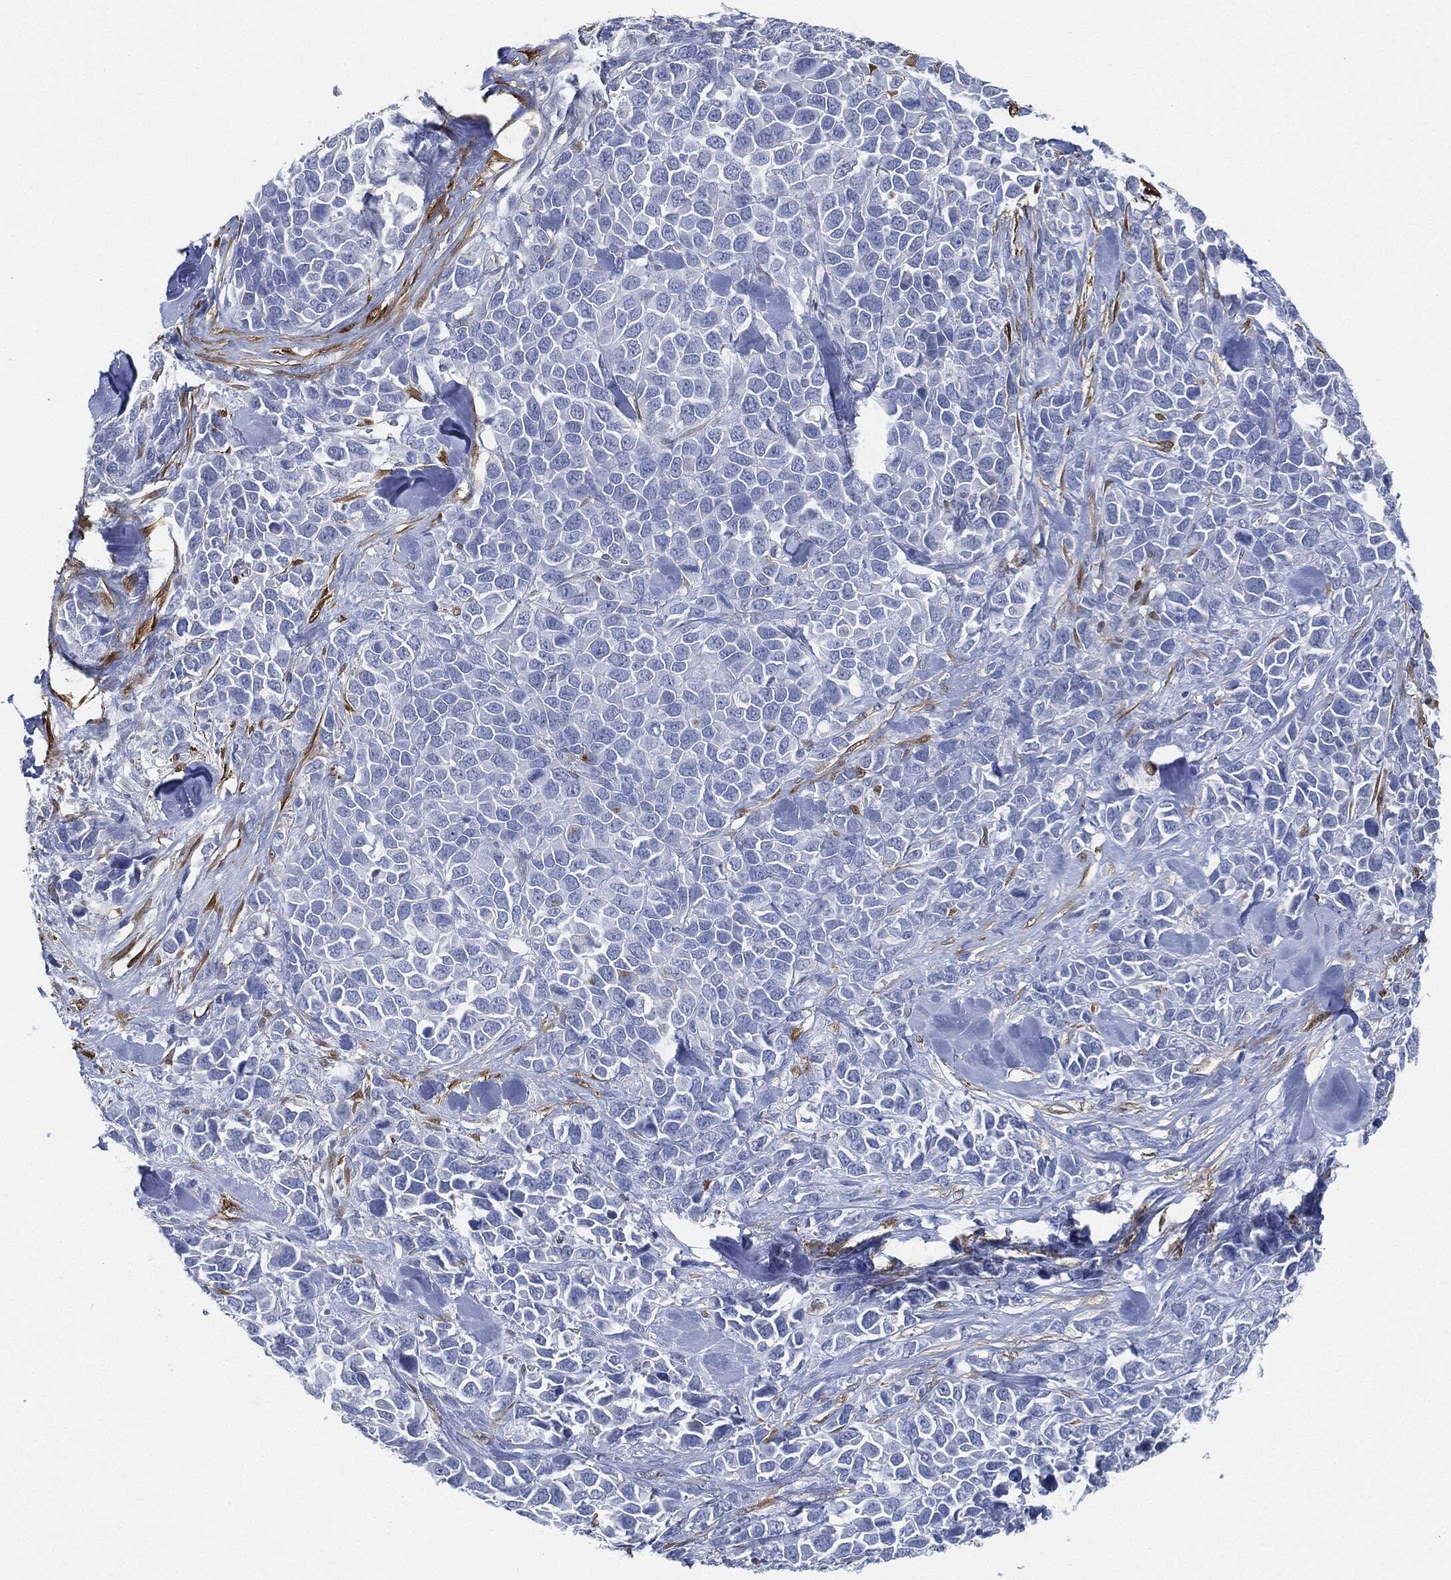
{"staining": {"intensity": "negative", "quantity": "none", "location": "none"}, "tissue": "melanoma", "cell_type": "Tumor cells", "image_type": "cancer", "snomed": [{"axis": "morphology", "description": "Malignant melanoma, Metastatic site"}, {"axis": "topography", "description": "Skin"}], "caption": "A high-resolution histopathology image shows immunohistochemistry staining of malignant melanoma (metastatic site), which exhibits no significant positivity in tumor cells.", "gene": "TAGLN", "patient": {"sex": "male", "age": 84}}